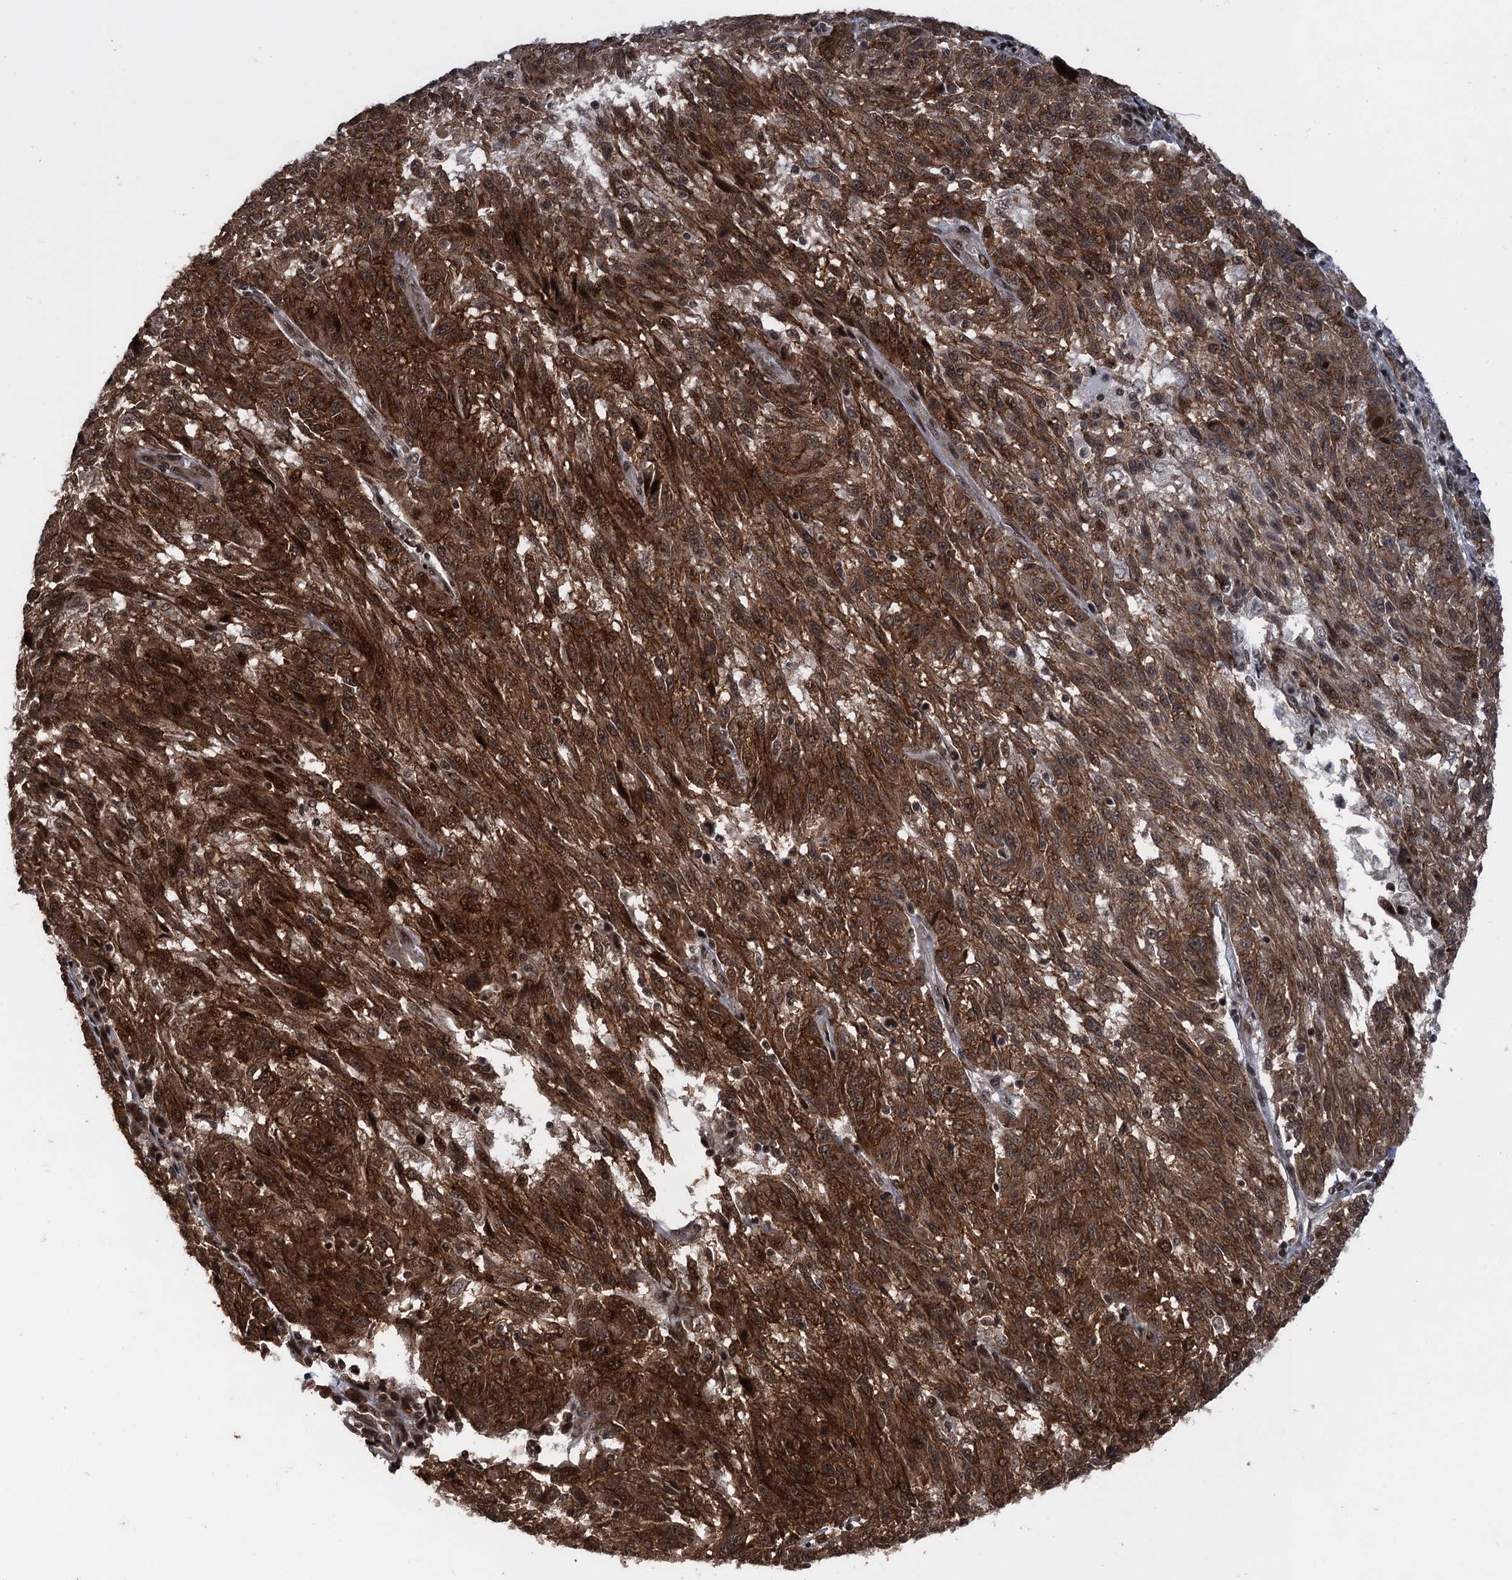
{"staining": {"intensity": "strong", "quantity": ">75%", "location": "cytoplasmic/membranous,nuclear"}, "tissue": "melanoma", "cell_type": "Tumor cells", "image_type": "cancer", "snomed": [{"axis": "morphology", "description": "Malignant melanoma, NOS"}, {"axis": "topography", "description": "Skin"}], "caption": "A brown stain labels strong cytoplasmic/membranous and nuclear expression of a protein in malignant melanoma tumor cells.", "gene": "ZNF169", "patient": {"sex": "male", "age": 53}}